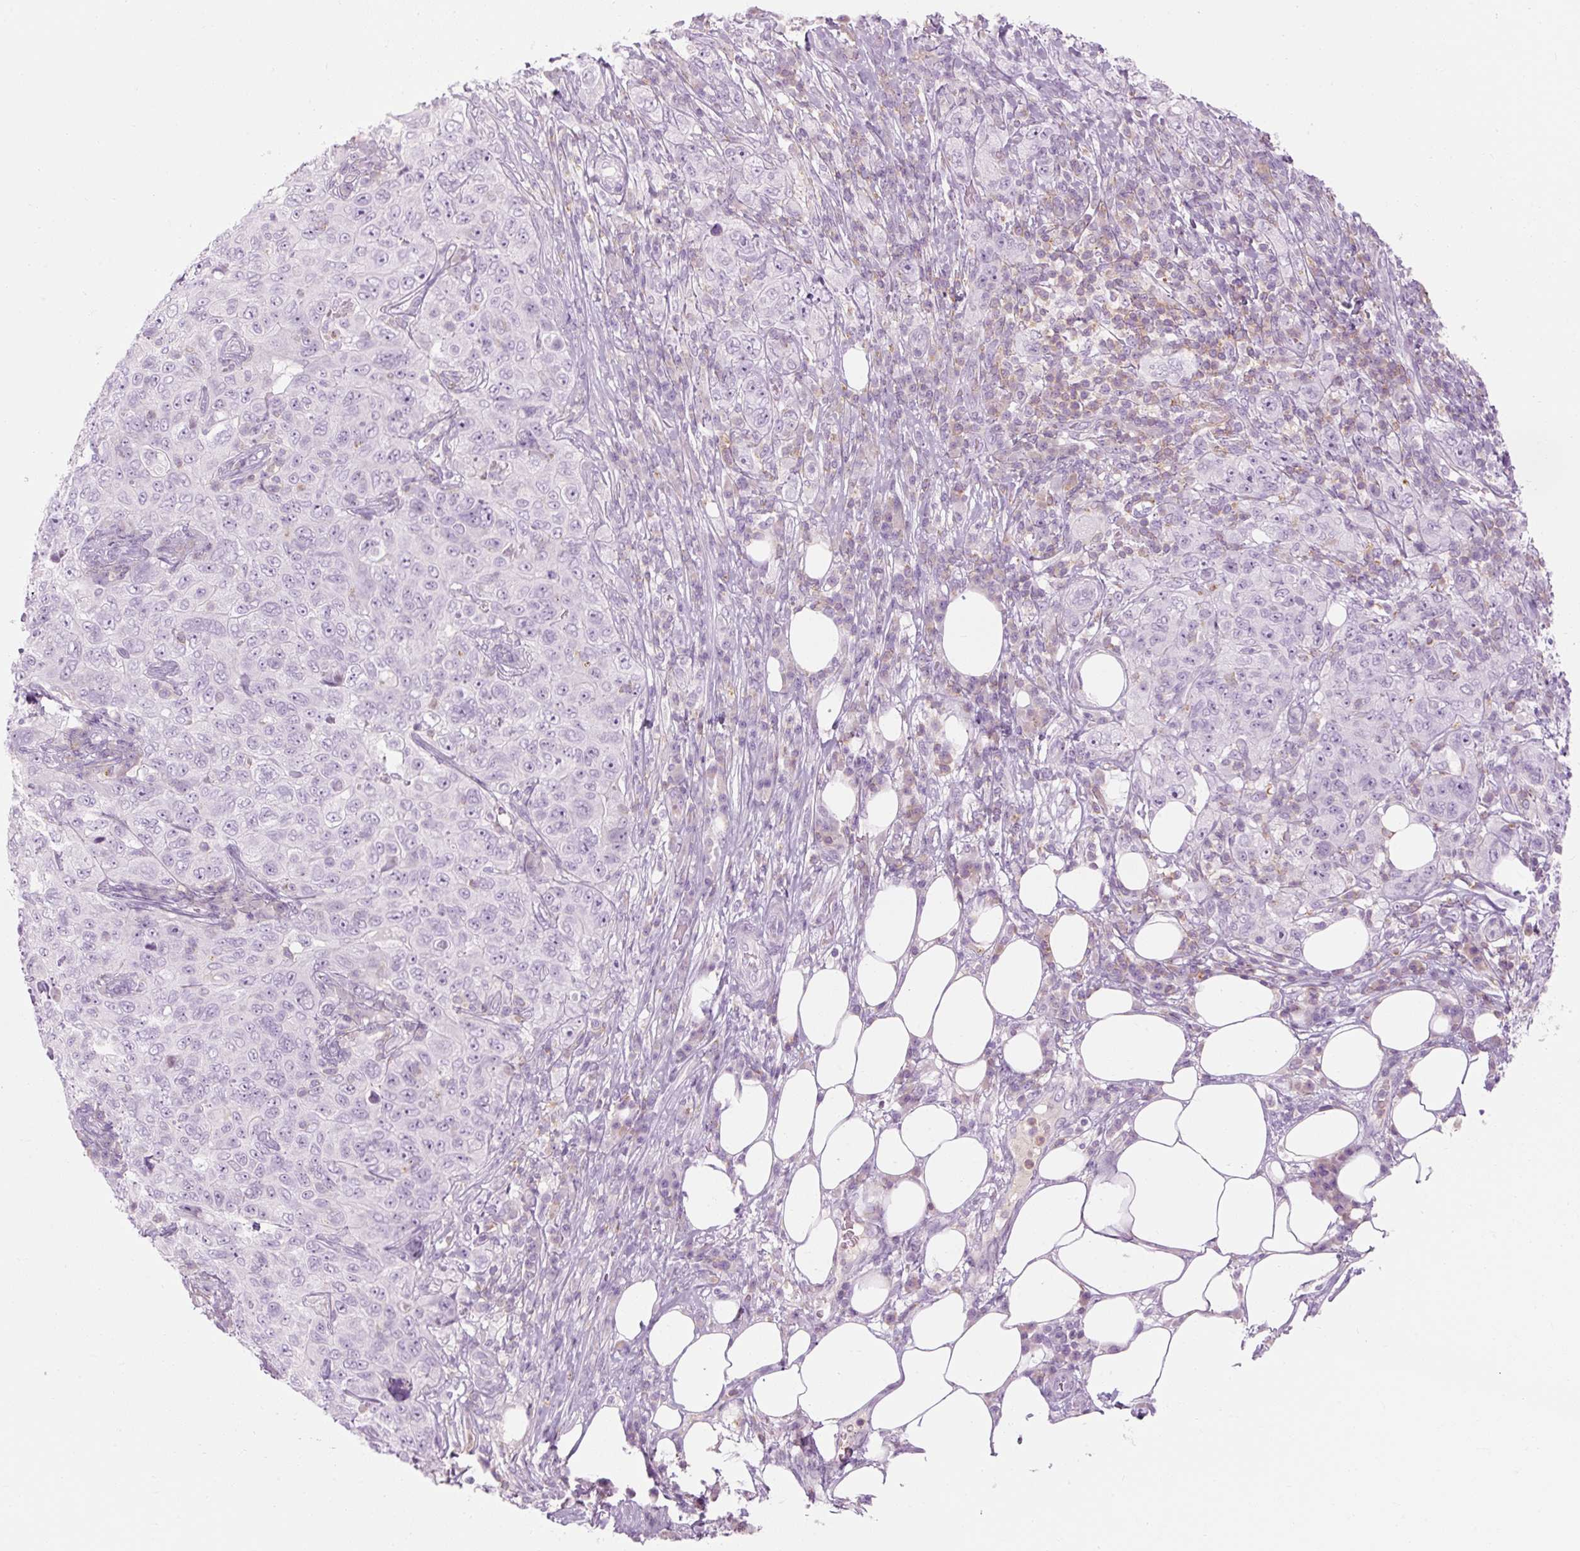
{"staining": {"intensity": "negative", "quantity": "none", "location": "none"}, "tissue": "pancreatic cancer", "cell_type": "Tumor cells", "image_type": "cancer", "snomed": [{"axis": "morphology", "description": "Adenocarcinoma, NOS"}, {"axis": "topography", "description": "Pancreas"}], "caption": "This is an IHC photomicrograph of human pancreatic cancer (adenocarcinoma). There is no staining in tumor cells.", "gene": "TIGD2", "patient": {"sex": "male", "age": 68}}